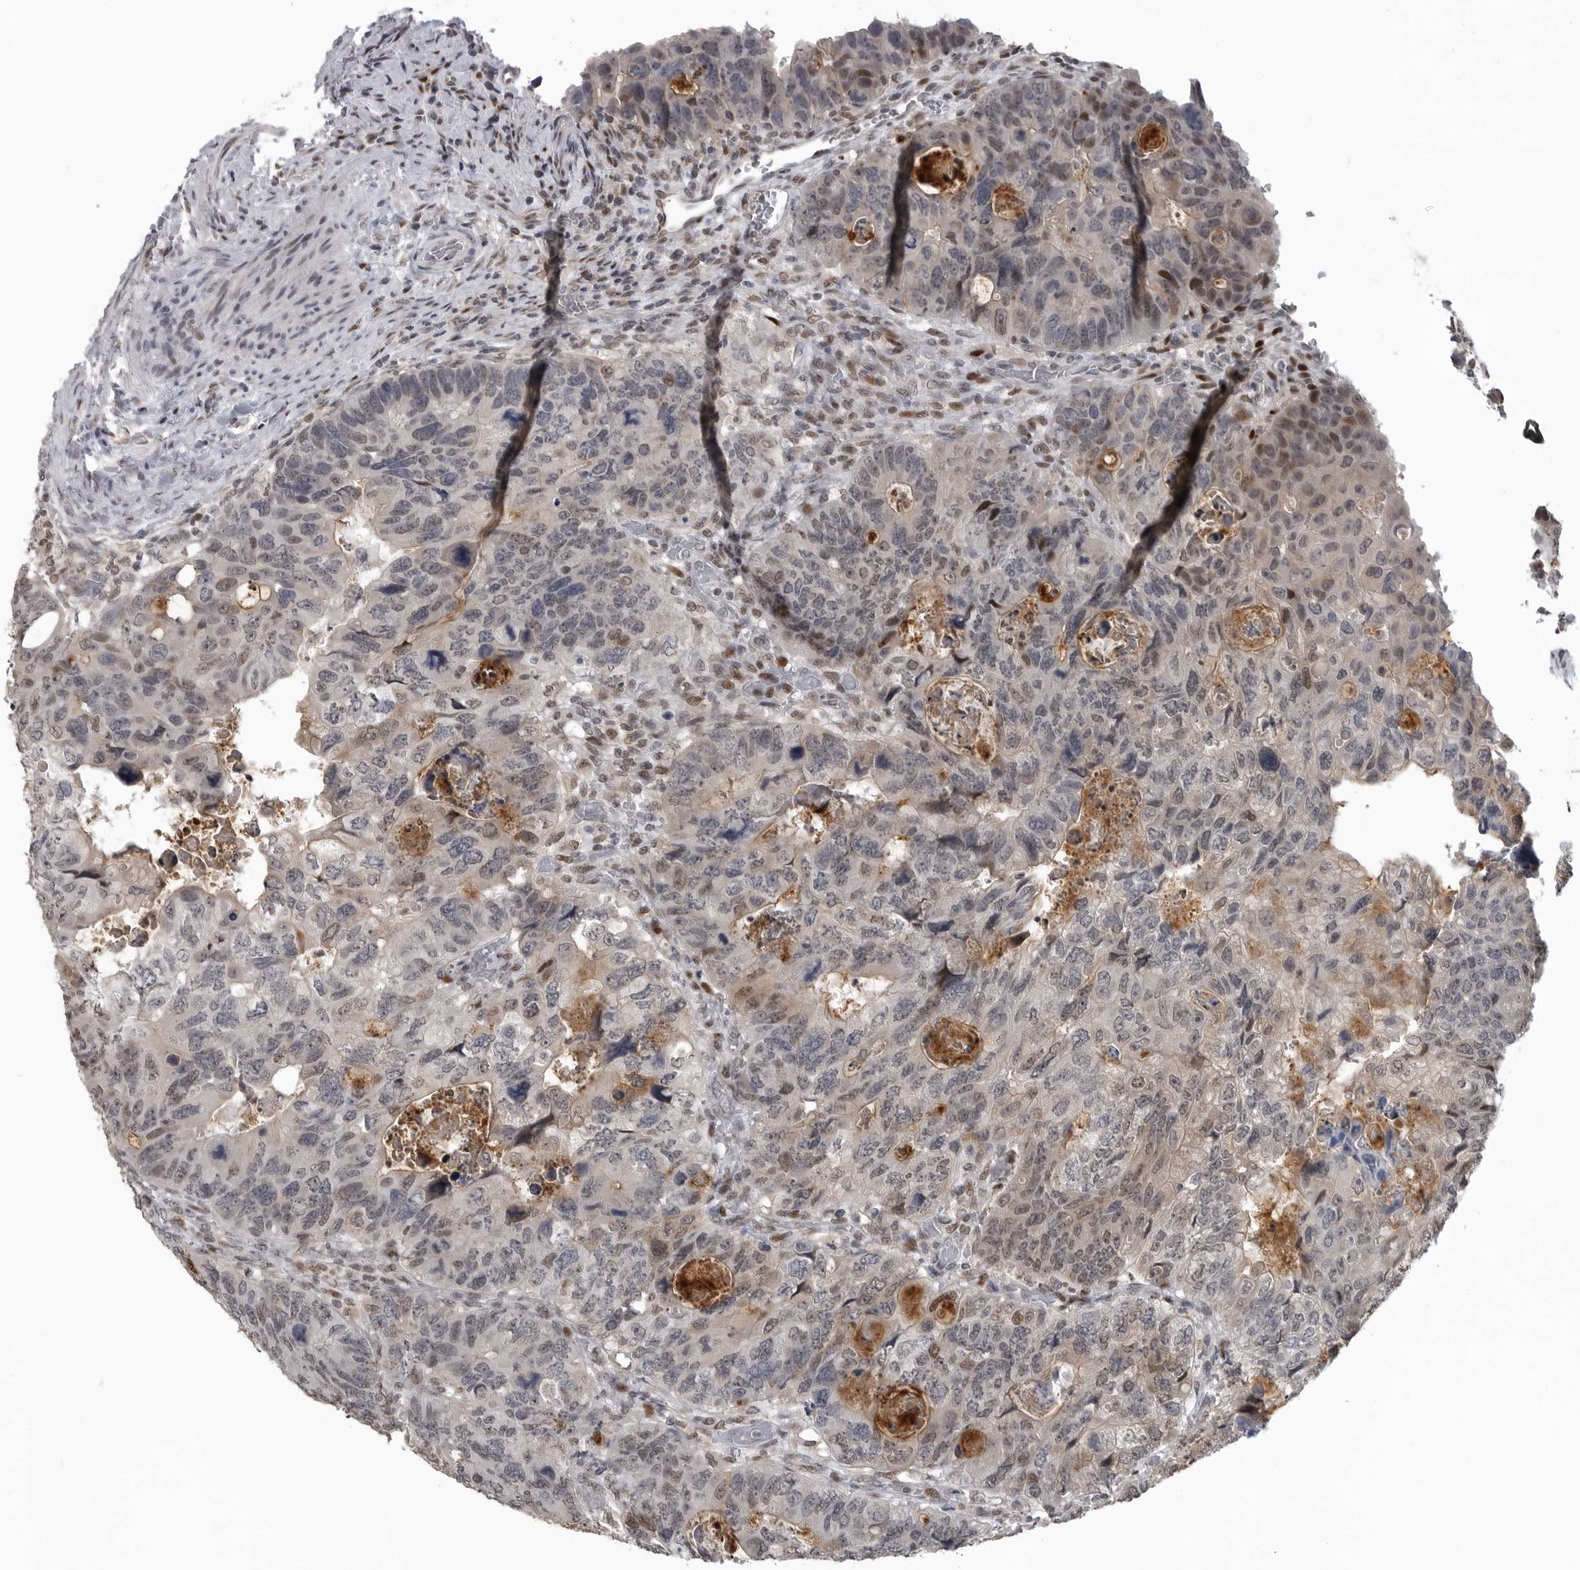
{"staining": {"intensity": "weak", "quantity": "<25%", "location": "nuclear"}, "tissue": "colorectal cancer", "cell_type": "Tumor cells", "image_type": "cancer", "snomed": [{"axis": "morphology", "description": "Adenocarcinoma, NOS"}, {"axis": "topography", "description": "Rectum"}], "caption": "A histopathology image of human colorectal cancer (adenocarcinoma) is negative for staining in tumor cells.", "gene": "C8orf58", "patient": {"sex": "male", "age": 59}}